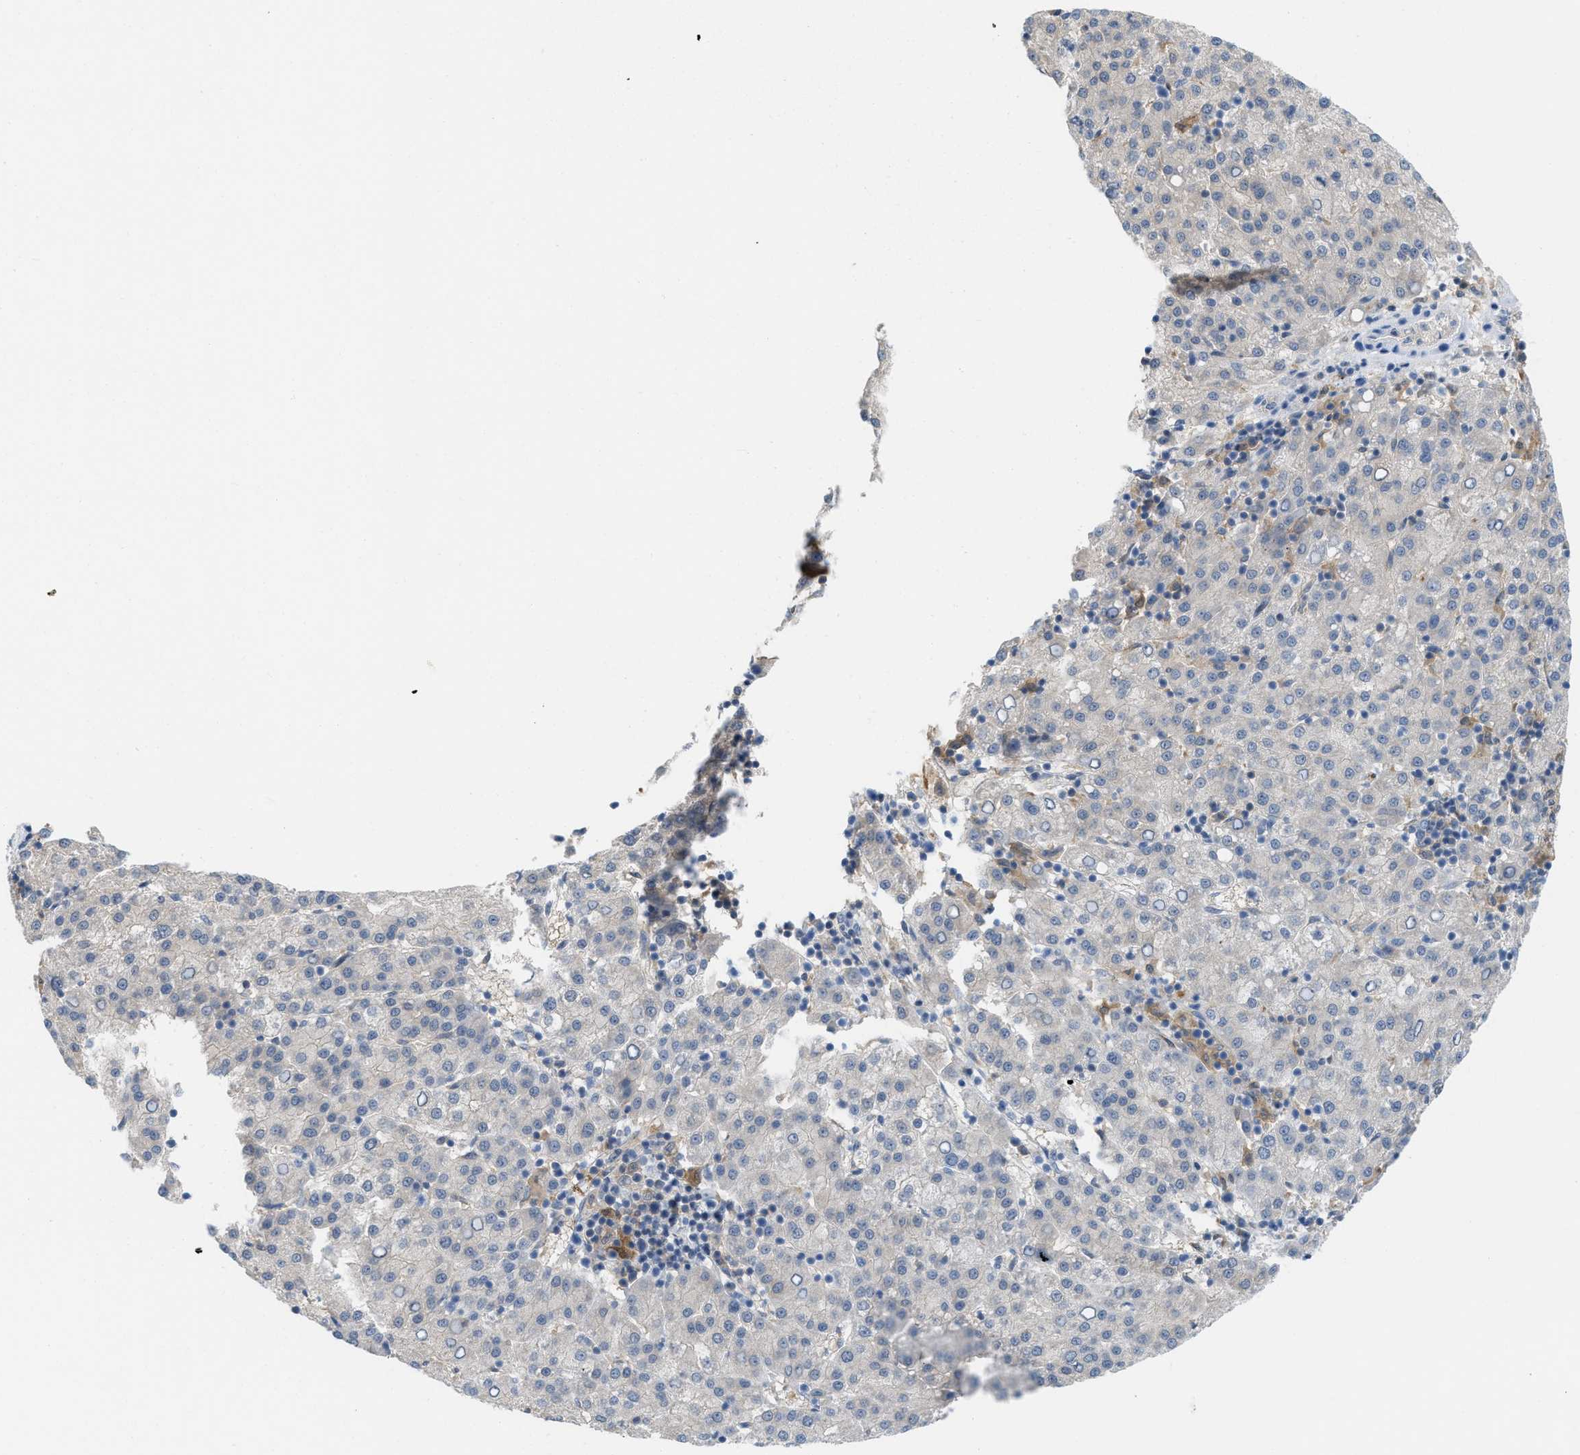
{"staining": {"intensity": "negative", "quantity": "none", "location": "none"}, "tissue": "liver cancer", "cell_type": "Tumor cells", "image_type": "cancer", "snomed": [{"axis": "morphology", "description": "Carcinoma, Hepatocellular, NOS"}, {"axis": "topography", "description": "Liver"}], "caption": "DAB immunohistochemical staining of liver cancer (hepatocellular carcinoma) displays no significant staining in tumor cells.", "gene": "CSTB", "patient": {"sex": "female", "age": 58}}